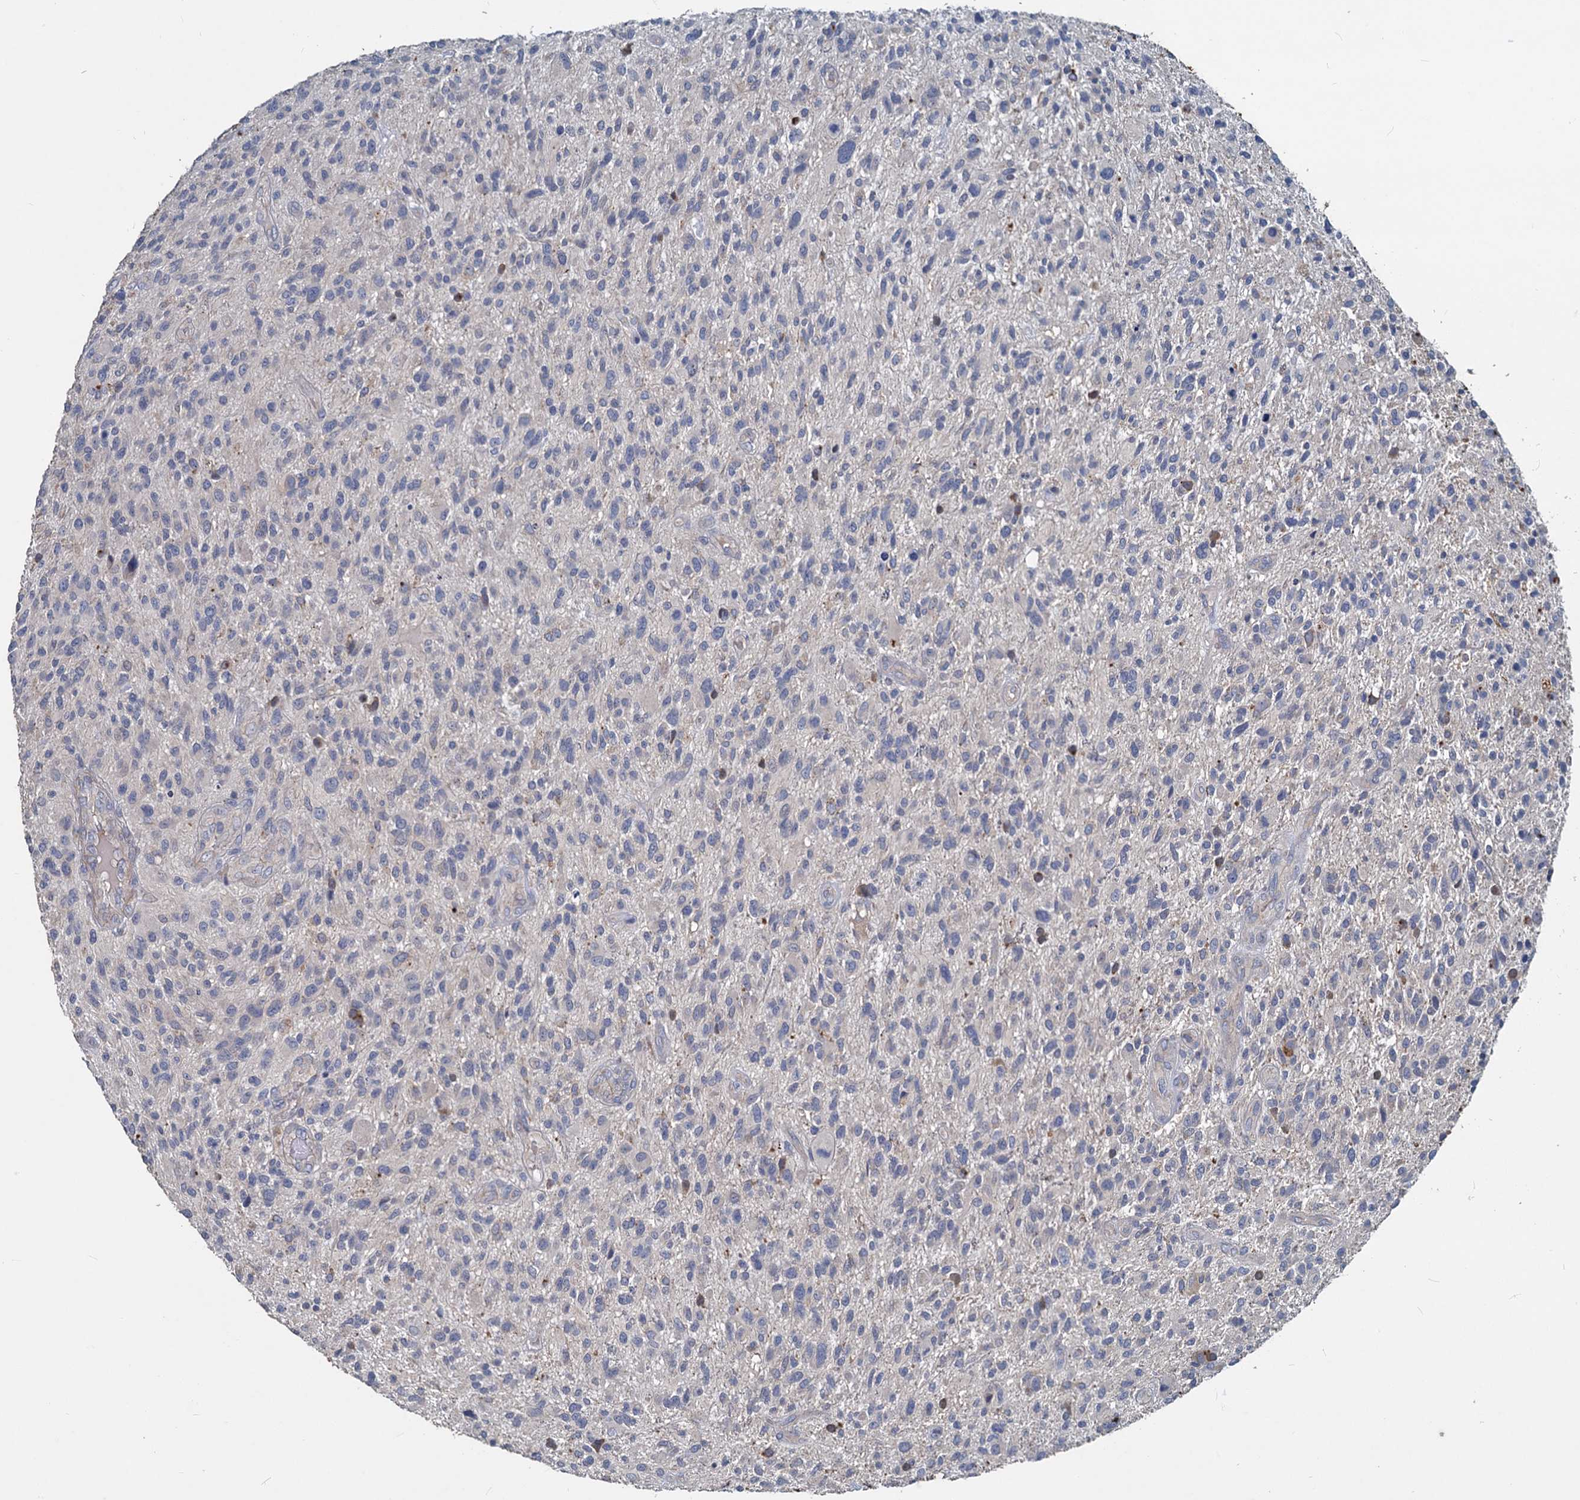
{"staining": {"intensity": "negative", "quantity": "none", "location": "none"}, "tissue": "glioma", "cell_type": "Tumor cells", "image_type": "cancer", "snomed": [{"axis": "morphology", "description": "Glioma, malignant, High grade"}, {"axis": "topography", "description": "Brain"}], "caption": "An IHC micrograph of glioma is shown. There is no staining in tumor cells of glioma.", "gene": "SLC2A7", "patient": {"sex": "male", "age": 47}}